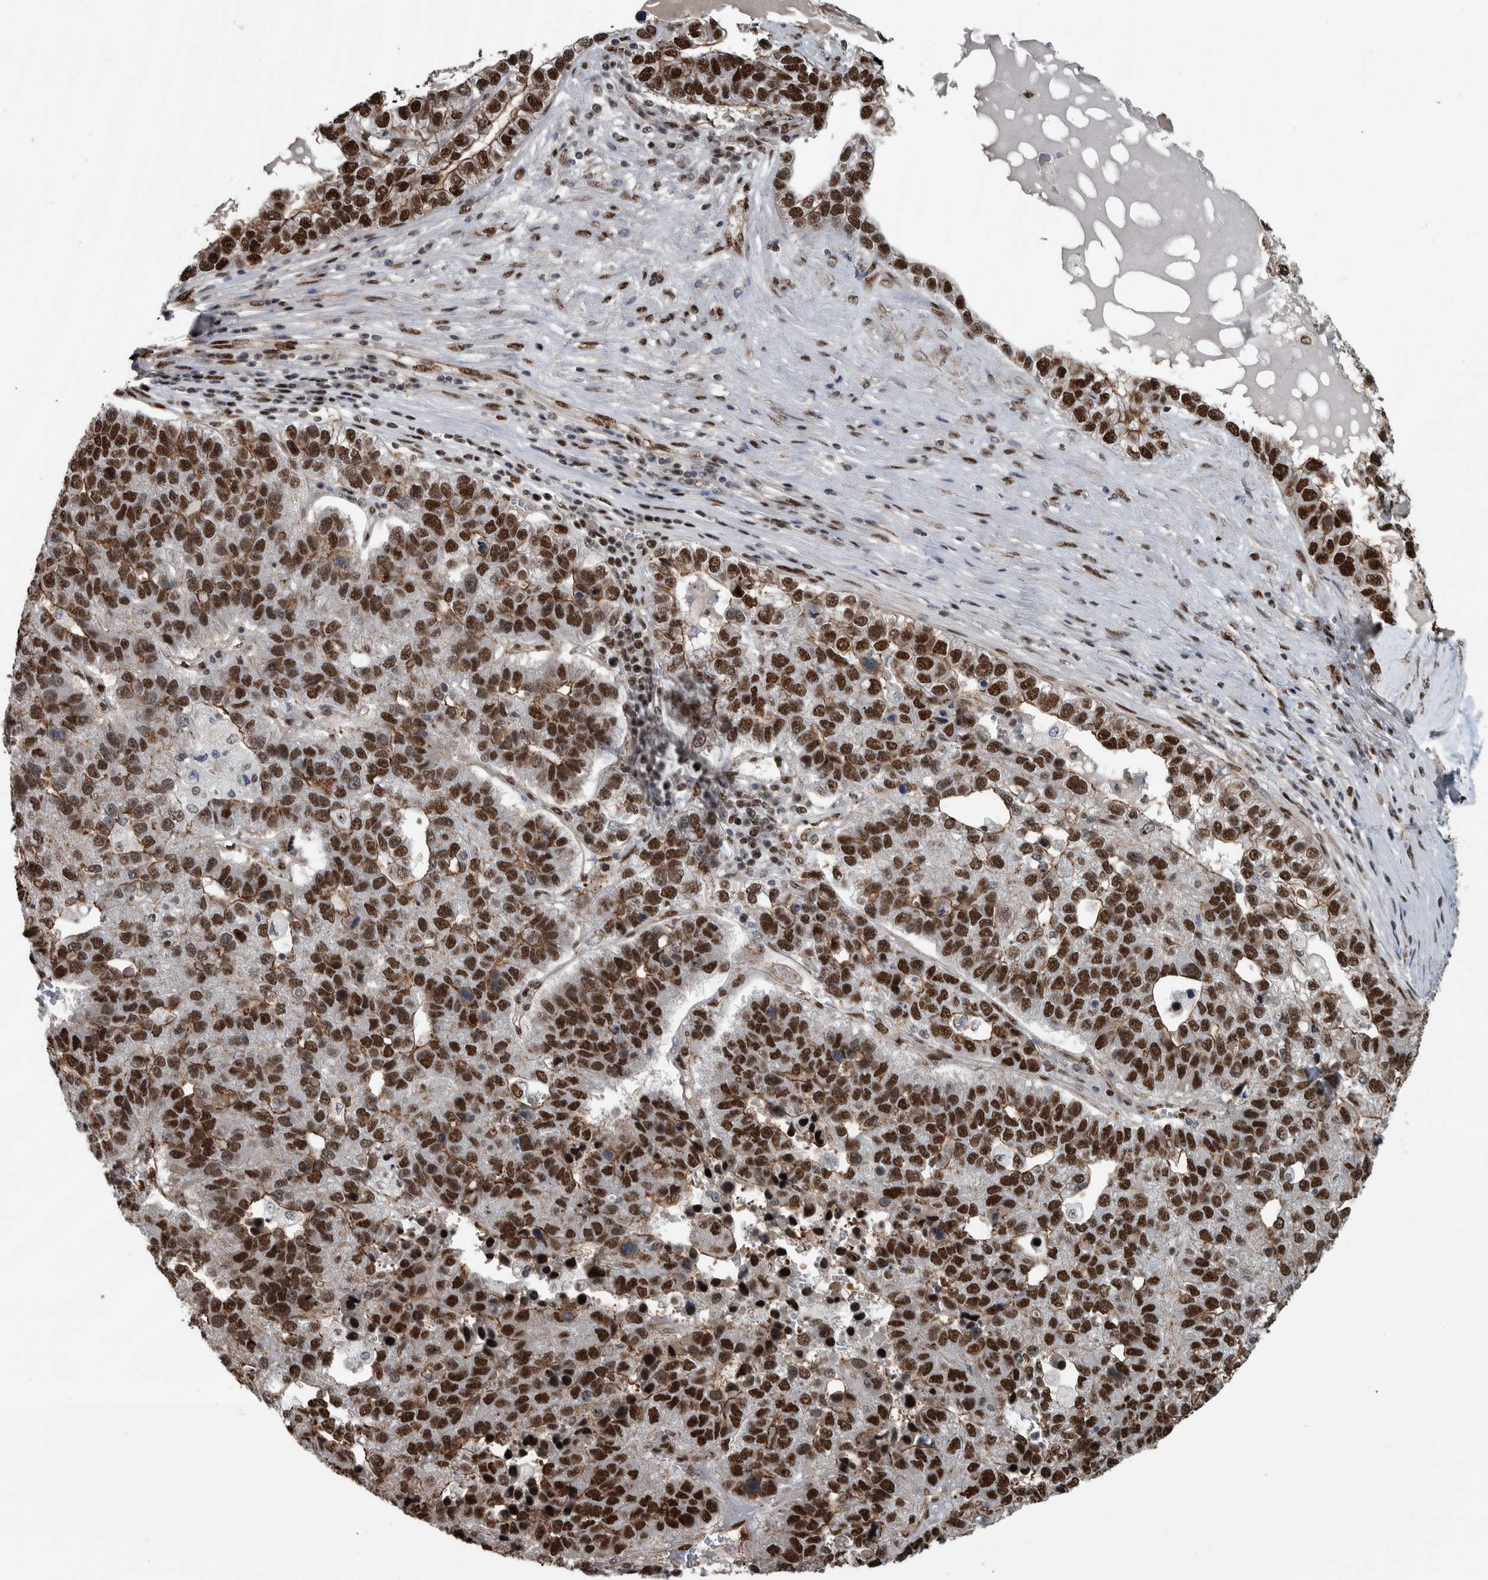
{"staining": {"intensity": "strong", "quantity": ">75%", "location": "nuclear"}, "tissue": "pancreatic cancer", "cell_type": "Tumor cells", "image_type": "cancer", "snomed": [{"axis": "morphology", "description": "Adenocarcinoma, NOS"}, {"axis": "topography", "description": "Pancreas"}], "caption": "An IHC image of neoplastic tissue is shown. Protein staining in brown shows strong nuclear positivity in pancreatic cancer (adenocarcinoma) within tumor cells. The protein is shown in brown color, while the nuclei are stained blue.", "gene": "FAM135B", "patient": {"sex": "female", "age": 61}}